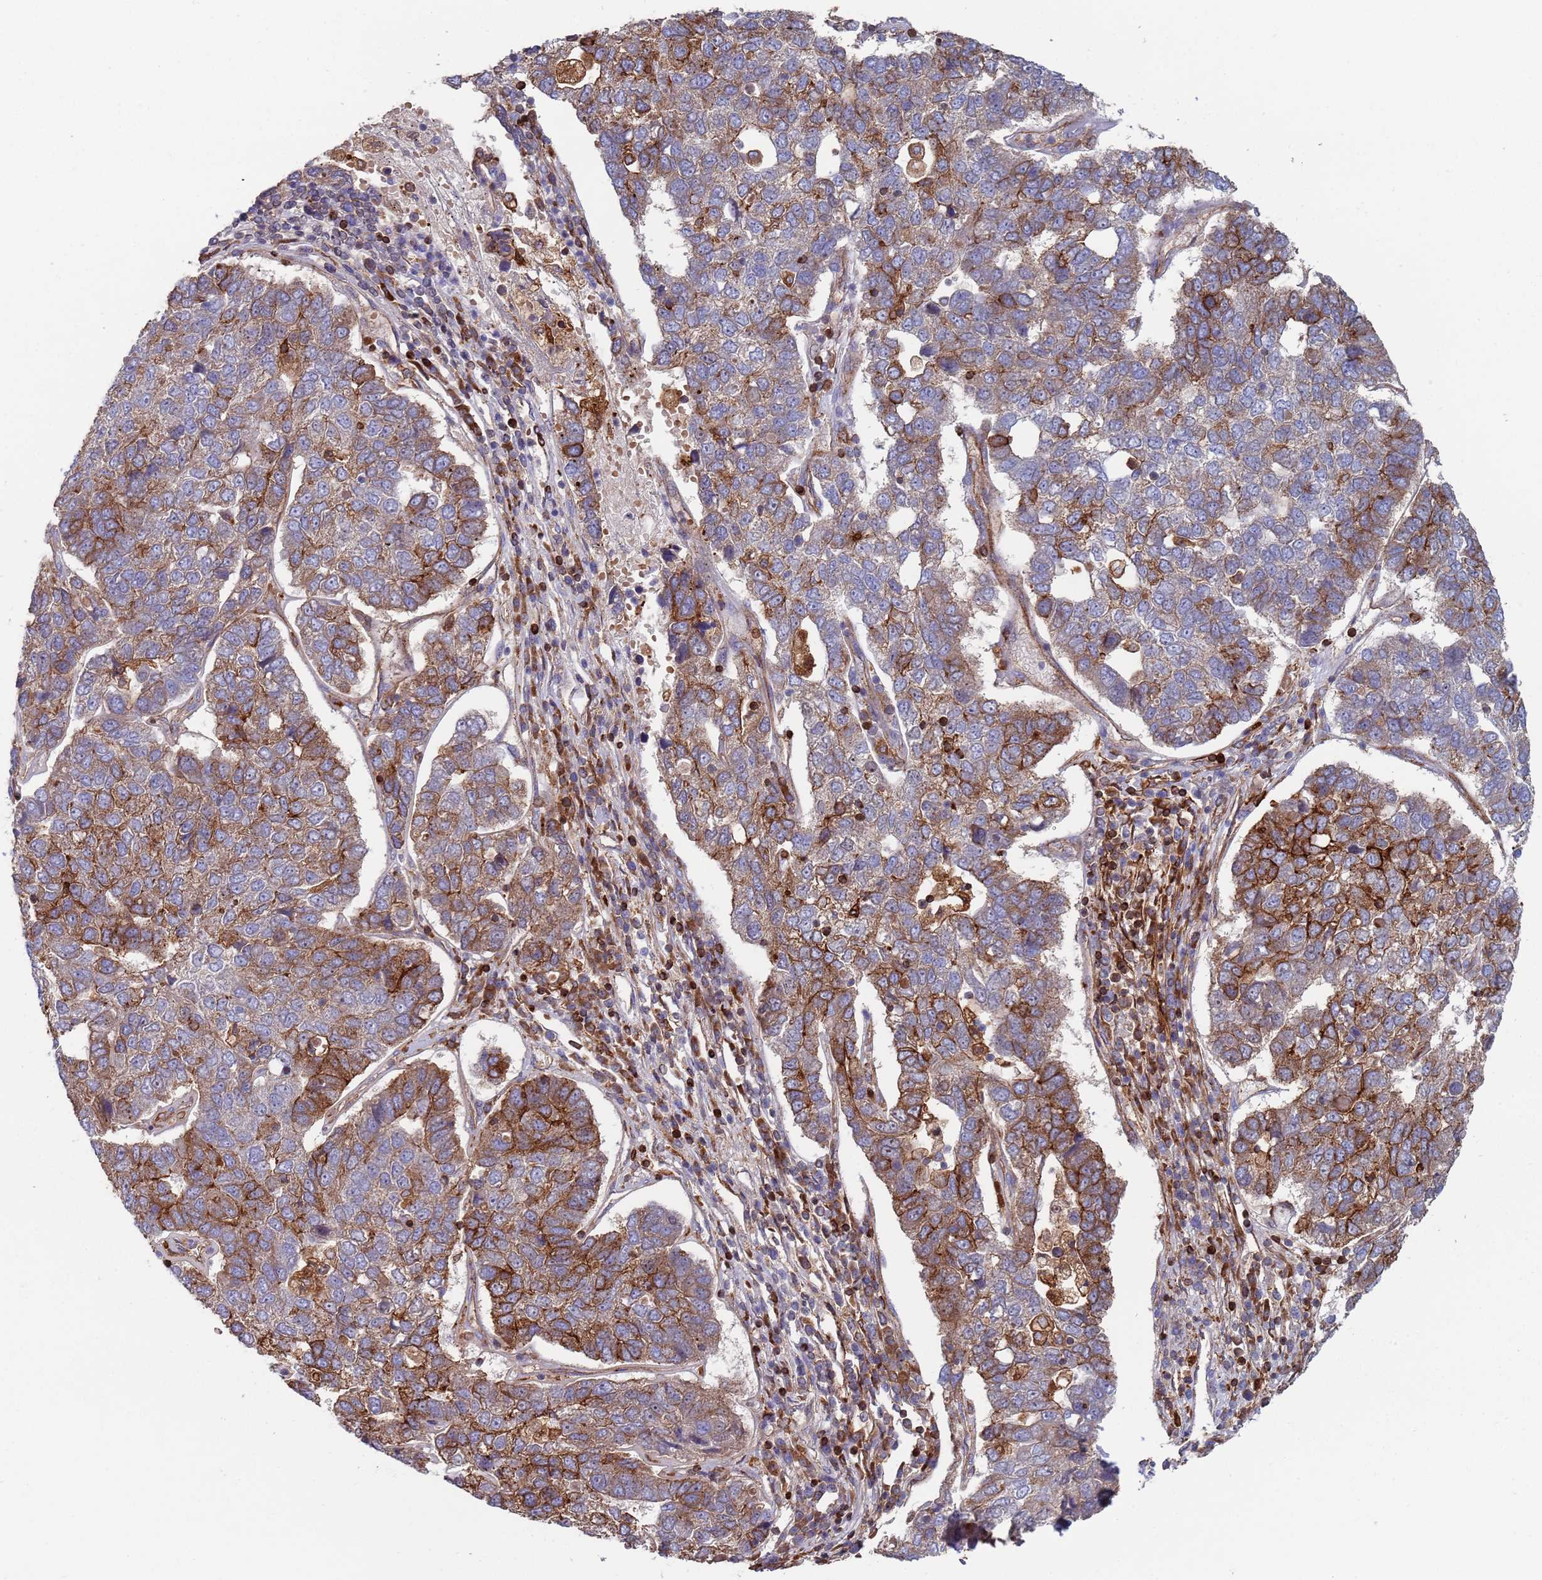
{"staining": {"intensity": "moderate", "quantity": "25%-75%", "location": "cytoplasmic/membranous"}, "tissue": "pancreatic cancer", "cell_type": "Tumor cells", "image_type": "cancer", "snomed": [{"axis": "morphology", "description": "Adenocarcinoma, NOS"}, {"axis": "topography", "description": "Pancreas"}], "caption": "The micrograph displays staining of pancreatic adenocarcinoma, revealing moderate cytoplasmic/membranous protein expression (brown color) within tumor cells.", "gene": "MALRD1", "patient": {"sex": "female", "age": 61}}